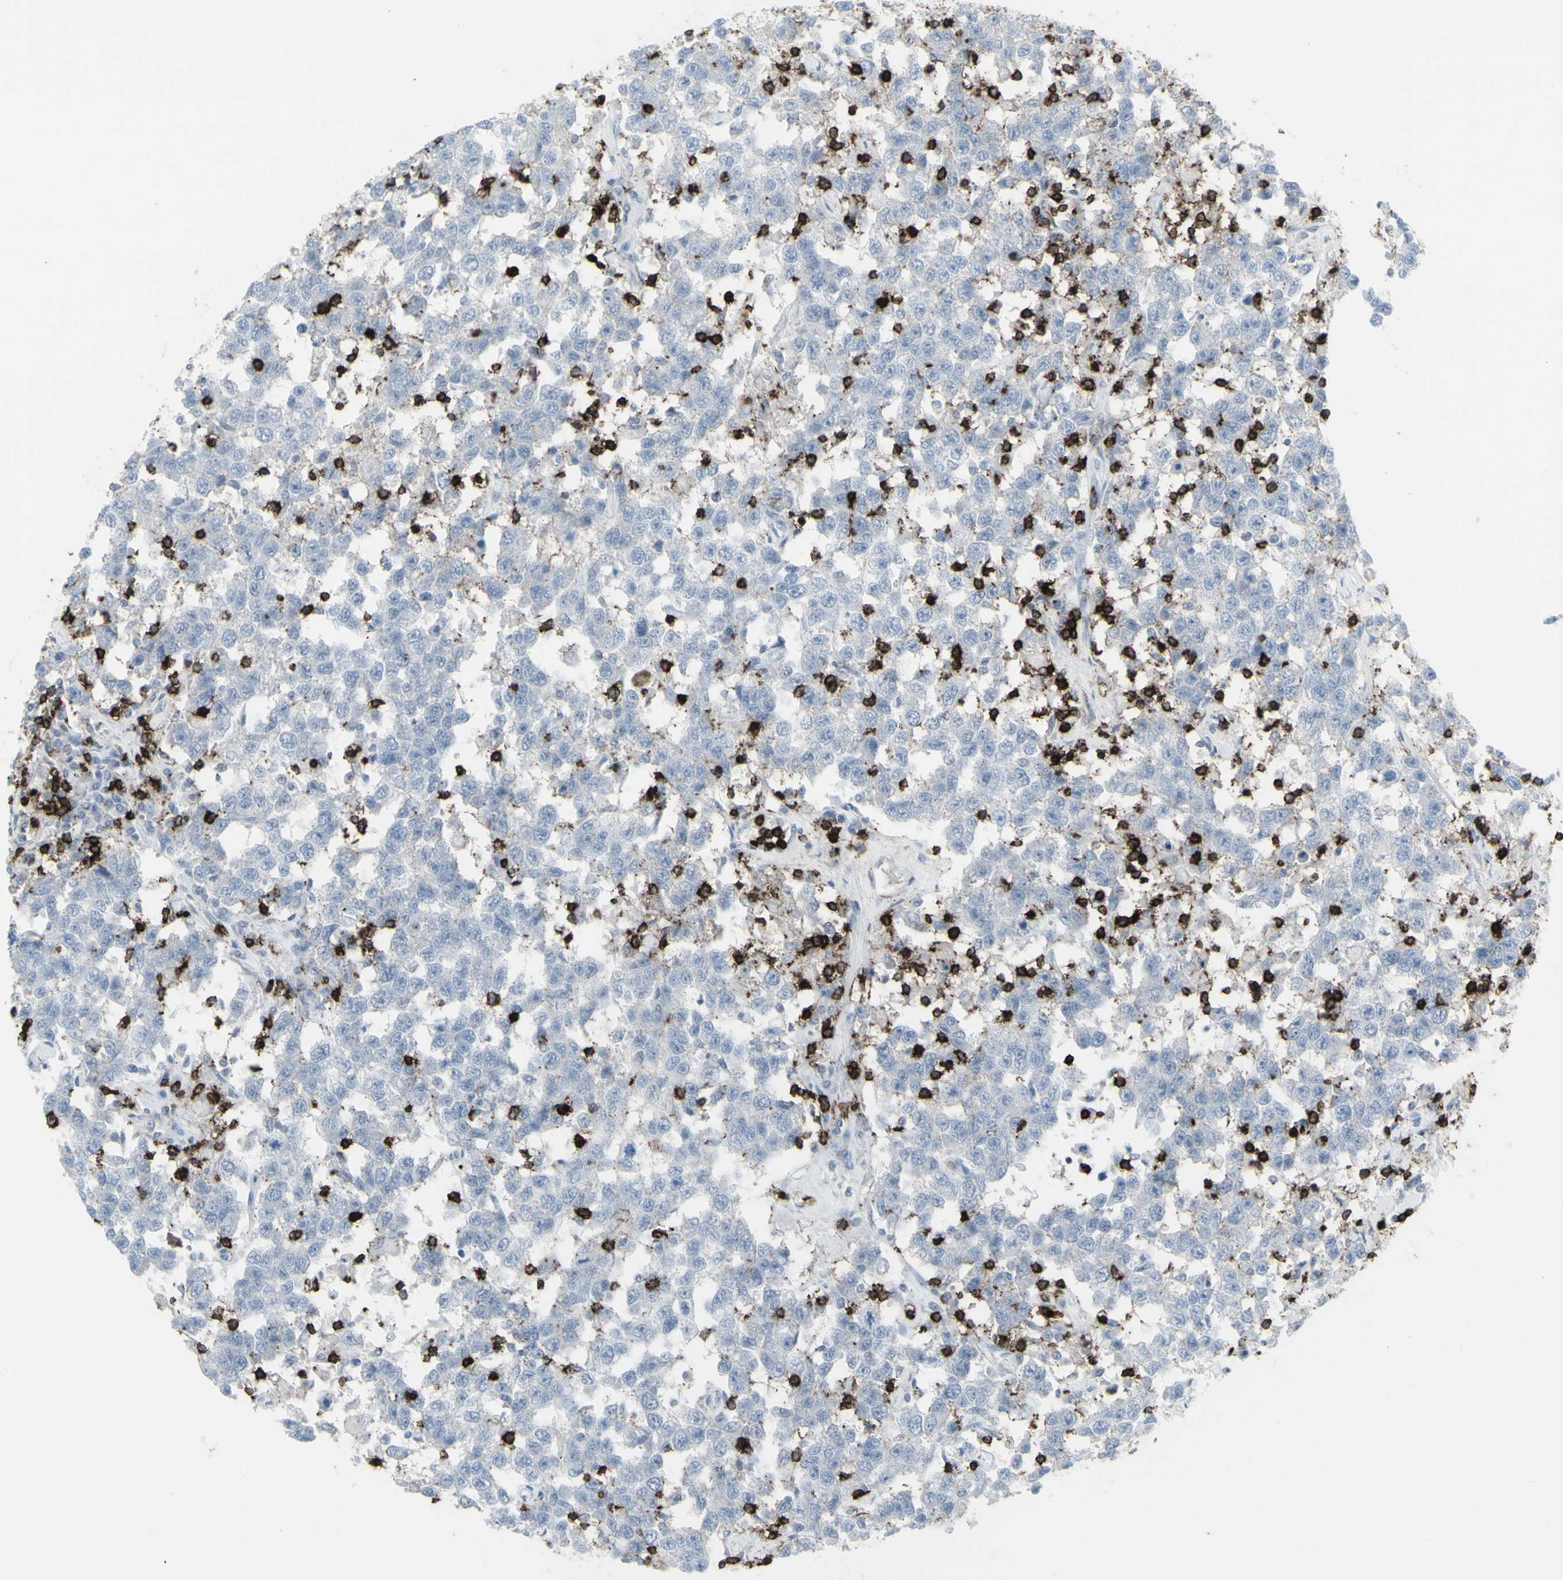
{"staining": {"intensity": "negative", "quantity": "none", "location": "none"}, "tissue": "testis cancer", "cell_type": "Tumor cells", "image_type": "cancer", "snomed": [{"axis": "morphology", "description": "Seminoma, NOS"}, {"axis": "topography", "description": "Testis"}], "caption": "The photomicrograph shows no significant expression in tumor cells of seminoma (testis).", "gene": "CD247", "patient": {"sex": "male", "age": 41}}